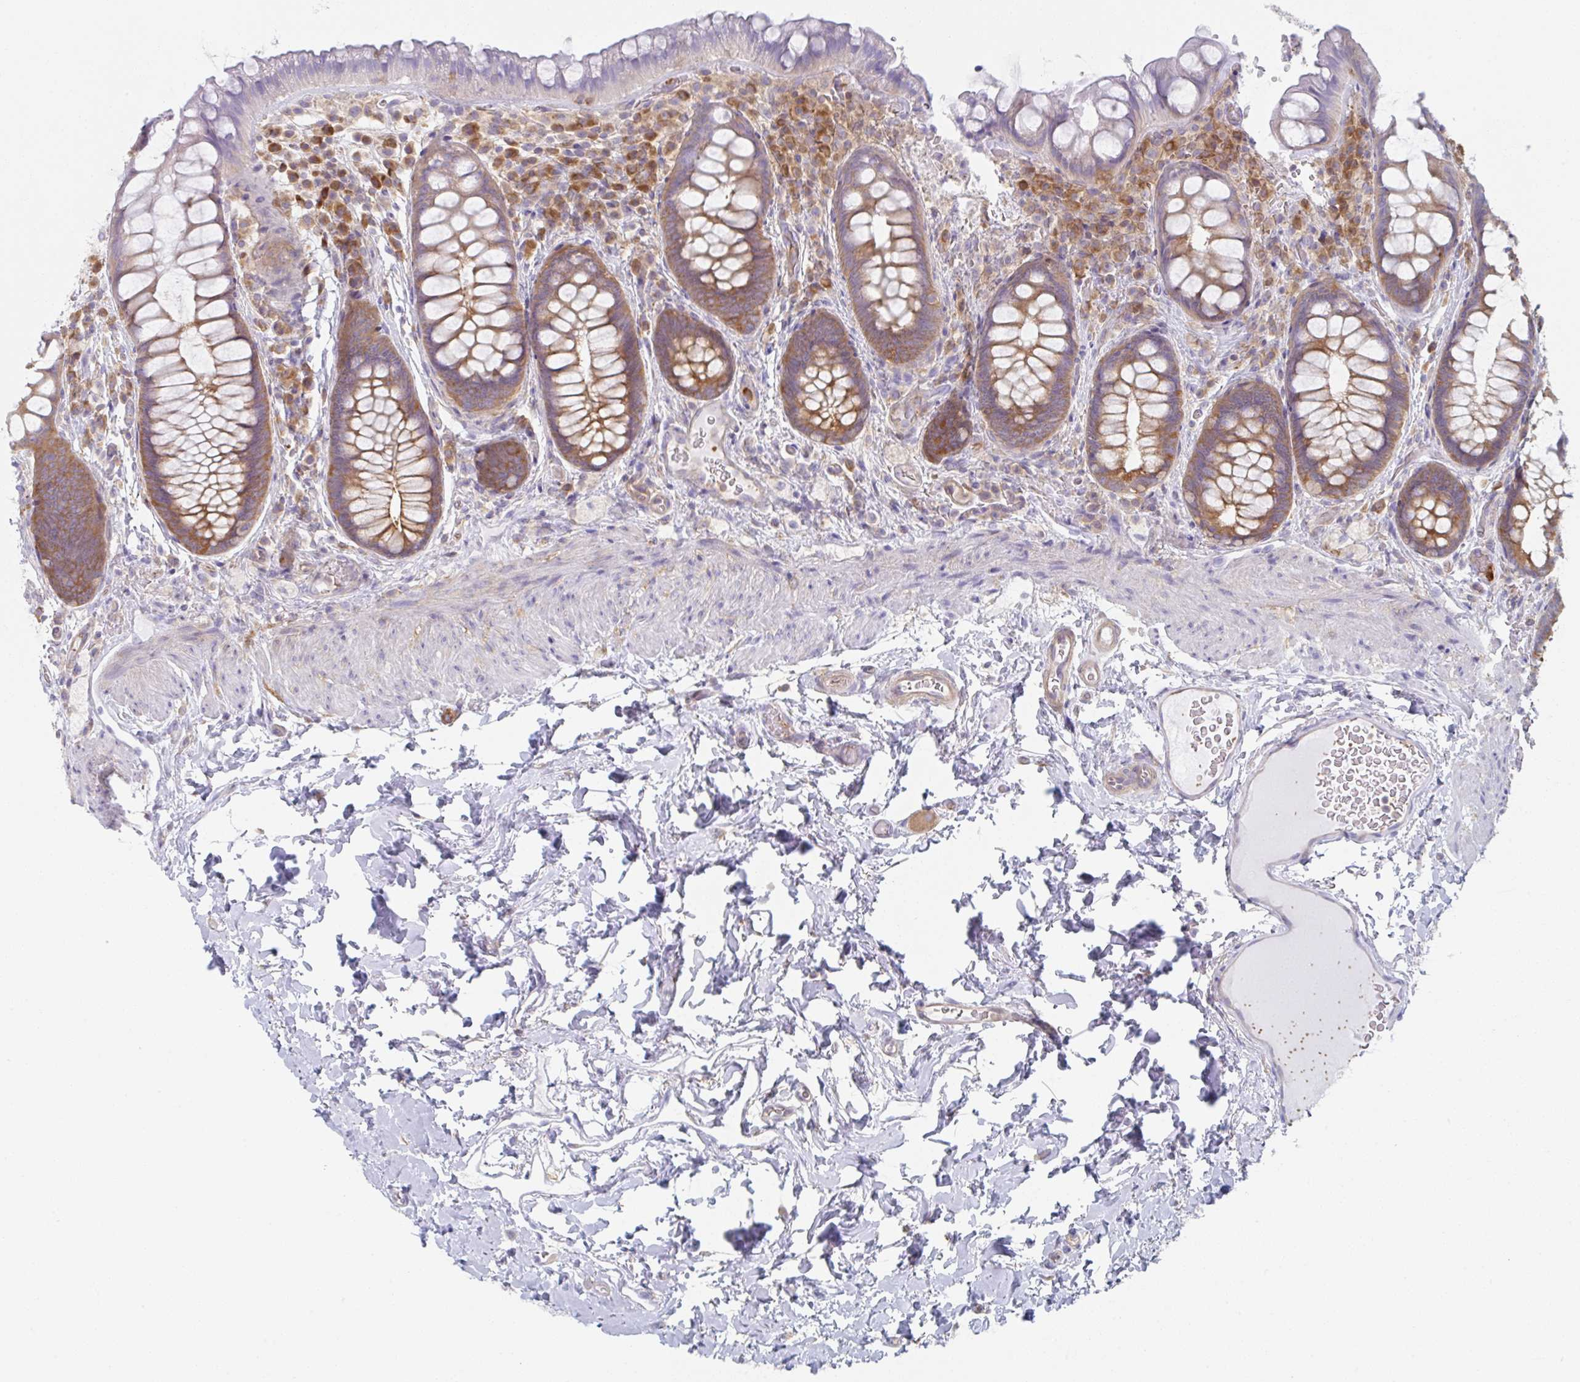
{"staining": {"intensity": "moderate", "quantity": ">75%", "location": "cytoplasmic/membranous"}, "tissue": "rectum", "cell_type": "Glandular cells", "image_type": "normal", "snomed": [{"axis": "morphology", "description": "Normal tissue, NOS"}, {"axis": "topography", "description": "Rectum"}], "caption": "The photomicrograph displays staining of unremarkable rectum, revealing moderate cytoplasmic/membranous protein staining (brown color) within glandular cells.", "gene": "AMPD2", "patient": {"sex": "female", "age": 69}}